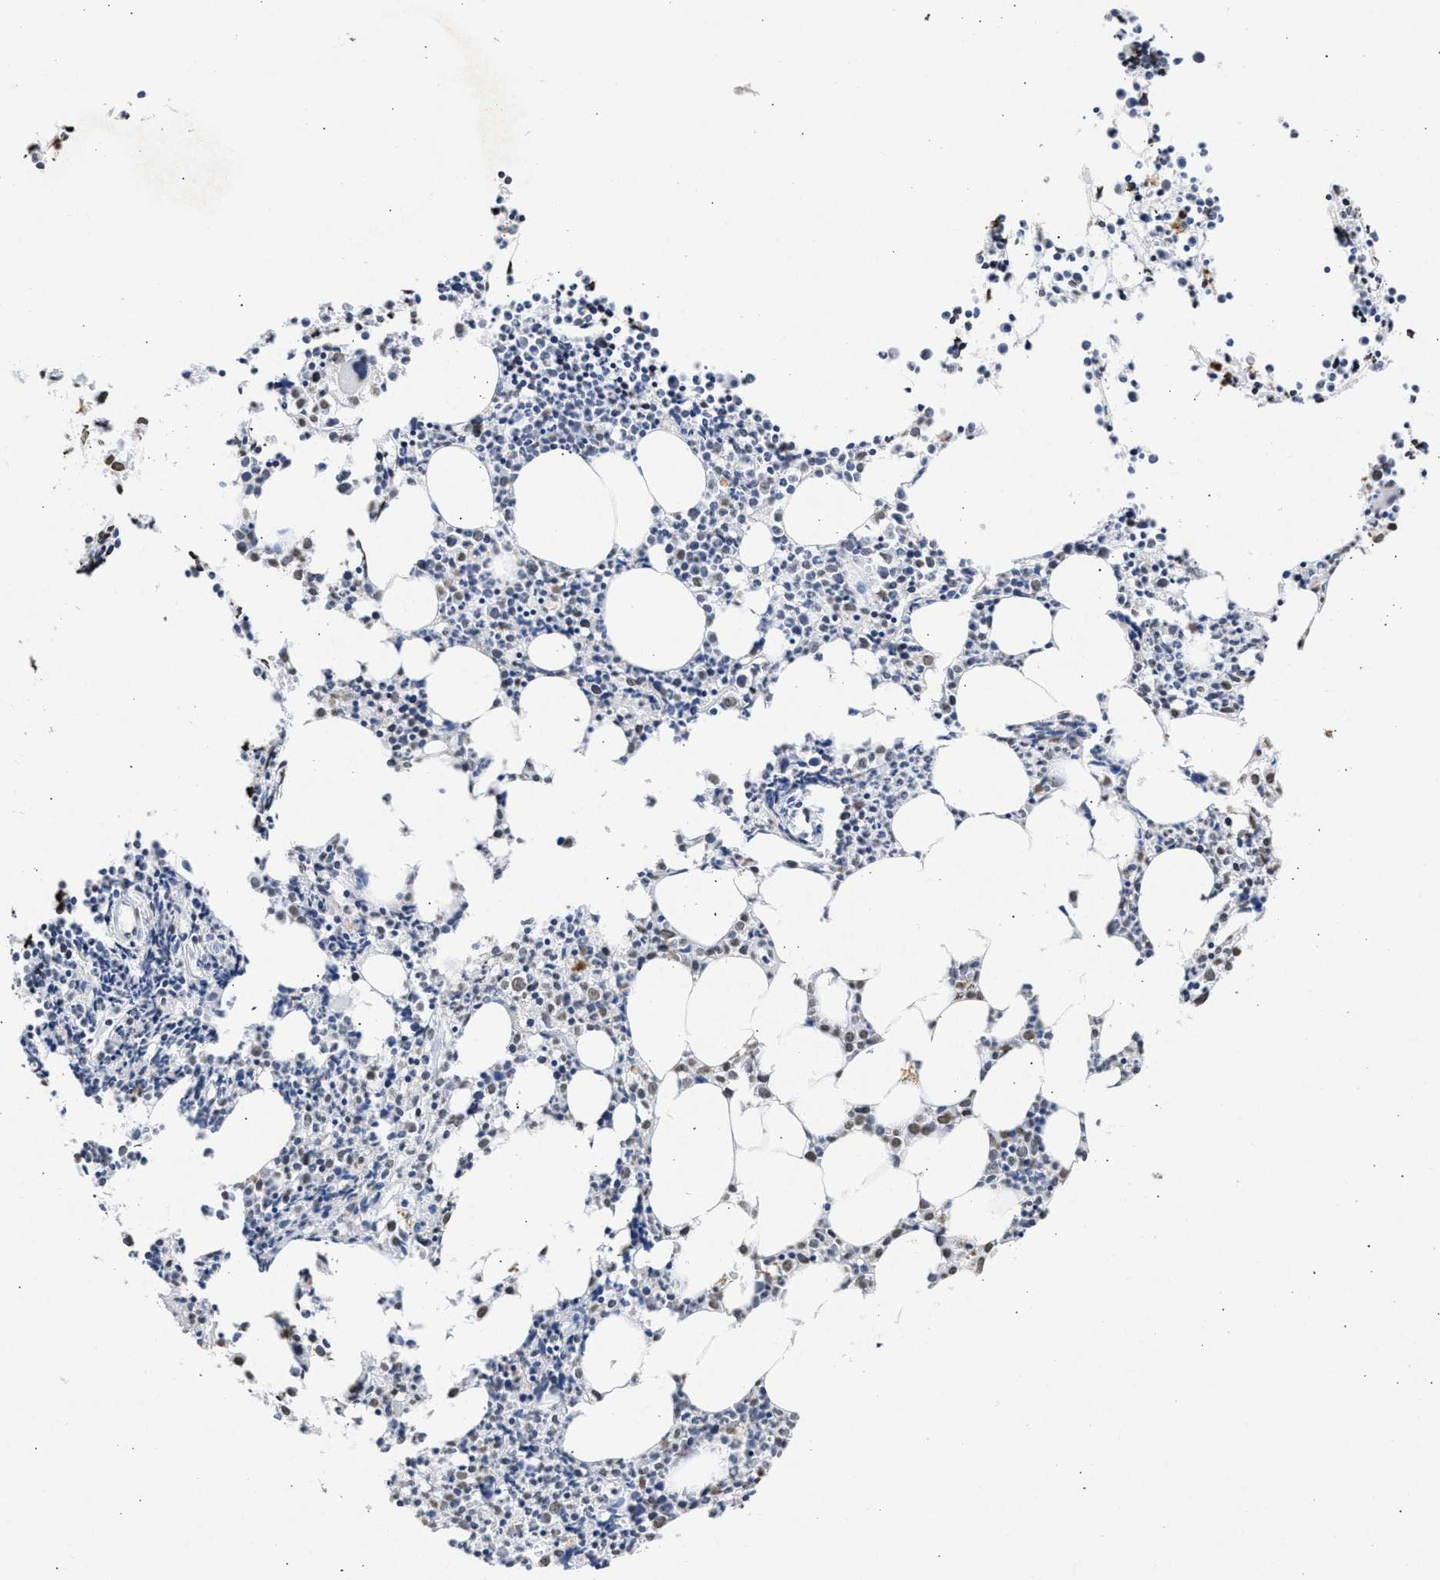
{"staining": {"intensity": "weak", "quantity": "25%-75%", "location": "nuclear"}, "tissue": "bone marrow", "cell_type": "Hematopoietic cells", "image_type": "normal", "snomed": [{"axis": "morphology", "description": "Normal tissue, NOS"}, {"axis": "morphology", "description": "Inflammation, NOS"}, {"axis": "topography", "description": "Bone marrow"}], "caption": "Protein staining of normal bone marrow exhibits weak nuclear staining in about 25%-75% of hematopoietic cells. The staining was performed using DAB (3,3'-diaminobenzidine) to visualize the protein expression in brown, while the nuclei were stained in blue with hematoxylin (Magnification: 20x).", "gene": "NUP35", "patient": {"sex": "female", "age": 53}}